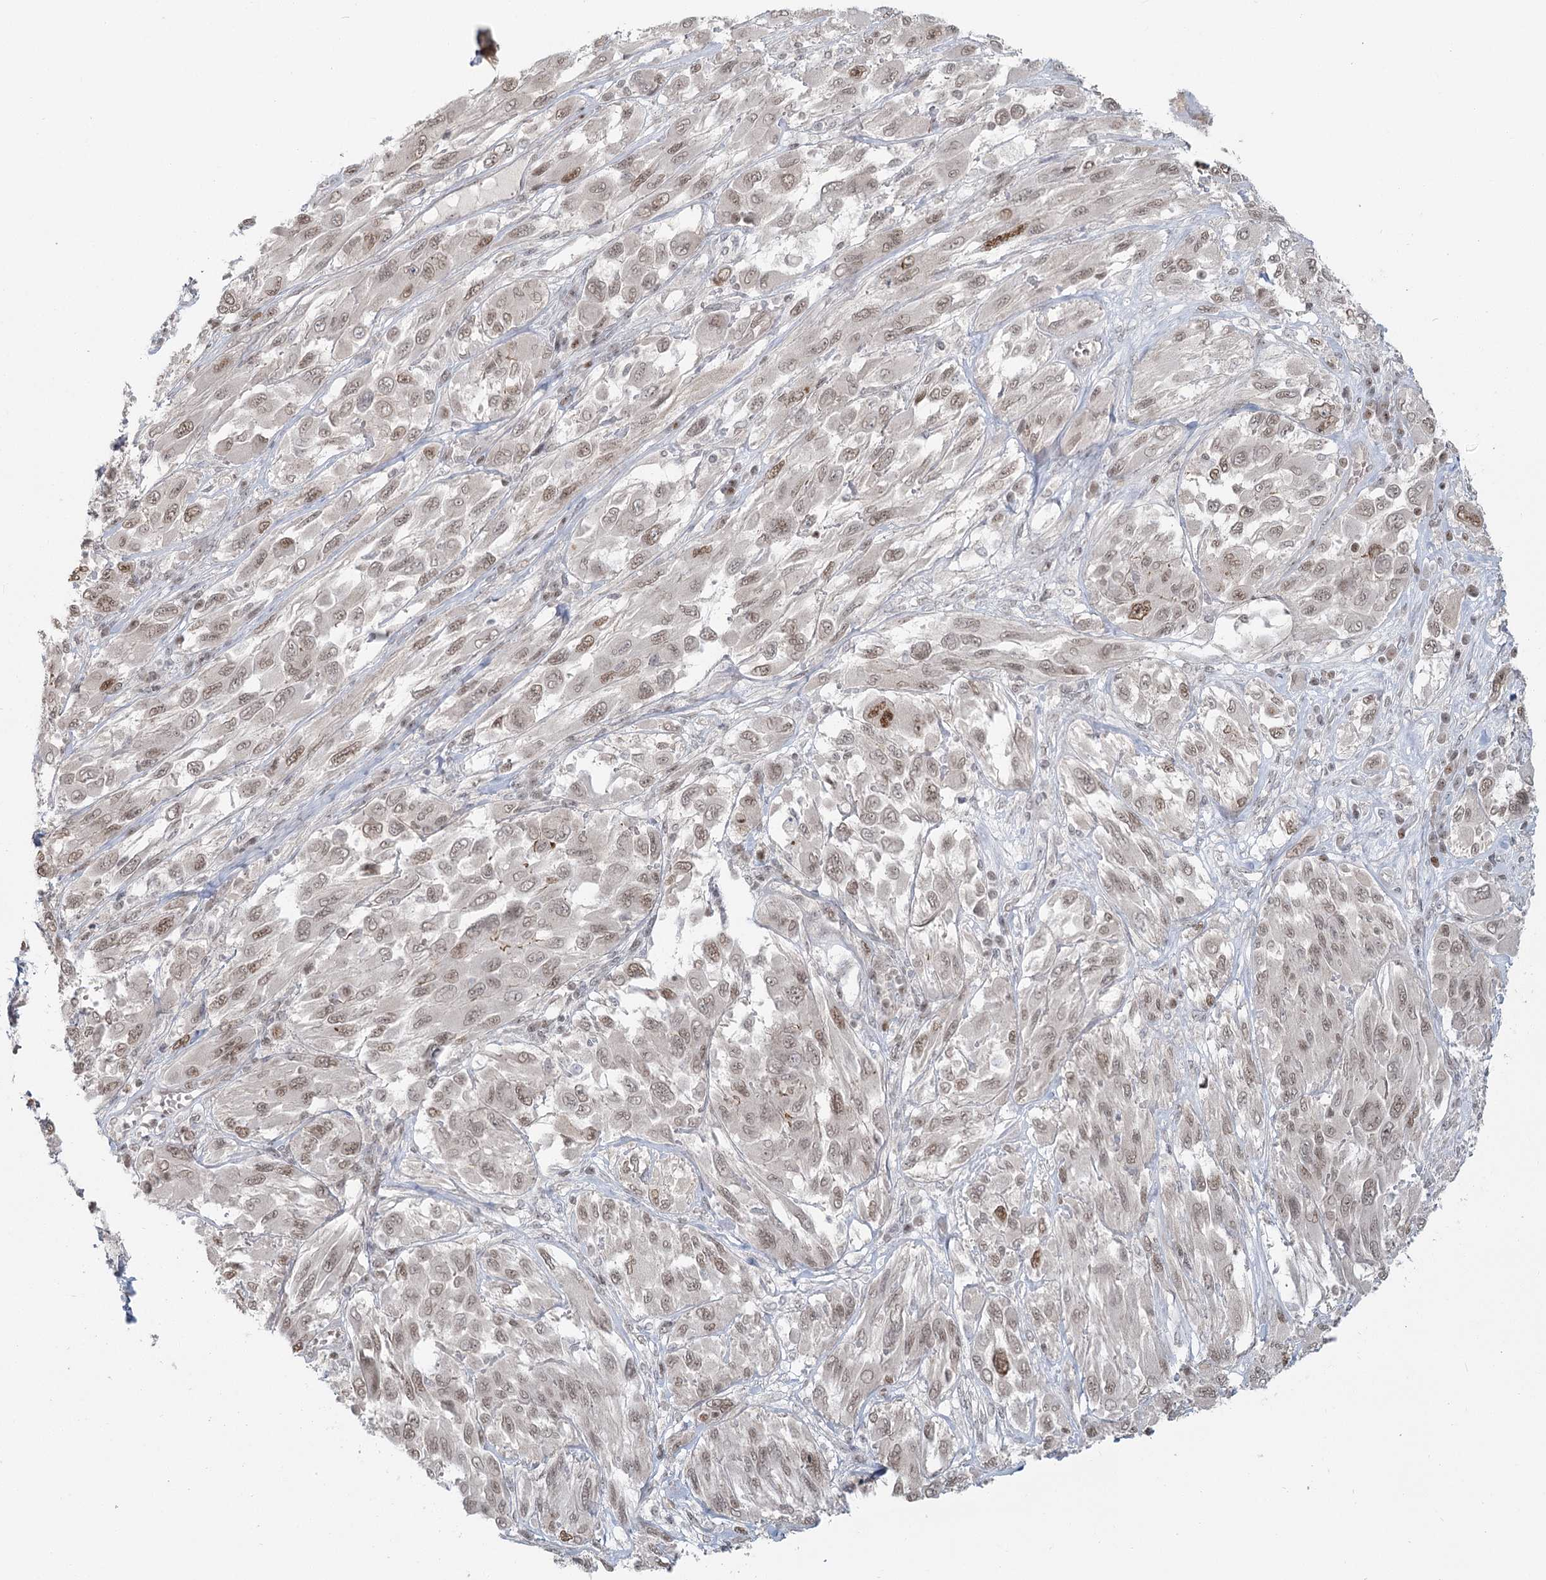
{"staining": {"intensity": "moderate", "quantity": ">75%", "location": "nuclear"}, "tissue": "melanoma", "cell_type": "Tumor cells", "image_type": "cancer", "snomed": [{"axis": "morphology", "description": "Malignant melanoma, NOS"}, {"axis": "topography", "description": "Skin"}], "caption": "This micrograph exhibits malignant melanoma stained with IHC to label a protein in brown. The nuclear of tumor cells show moderate positivity for the protein. Nuclei are counter-stained blue.", "gene": "R3HCC1L", "patient": {"sex": "female", "age": 91}}